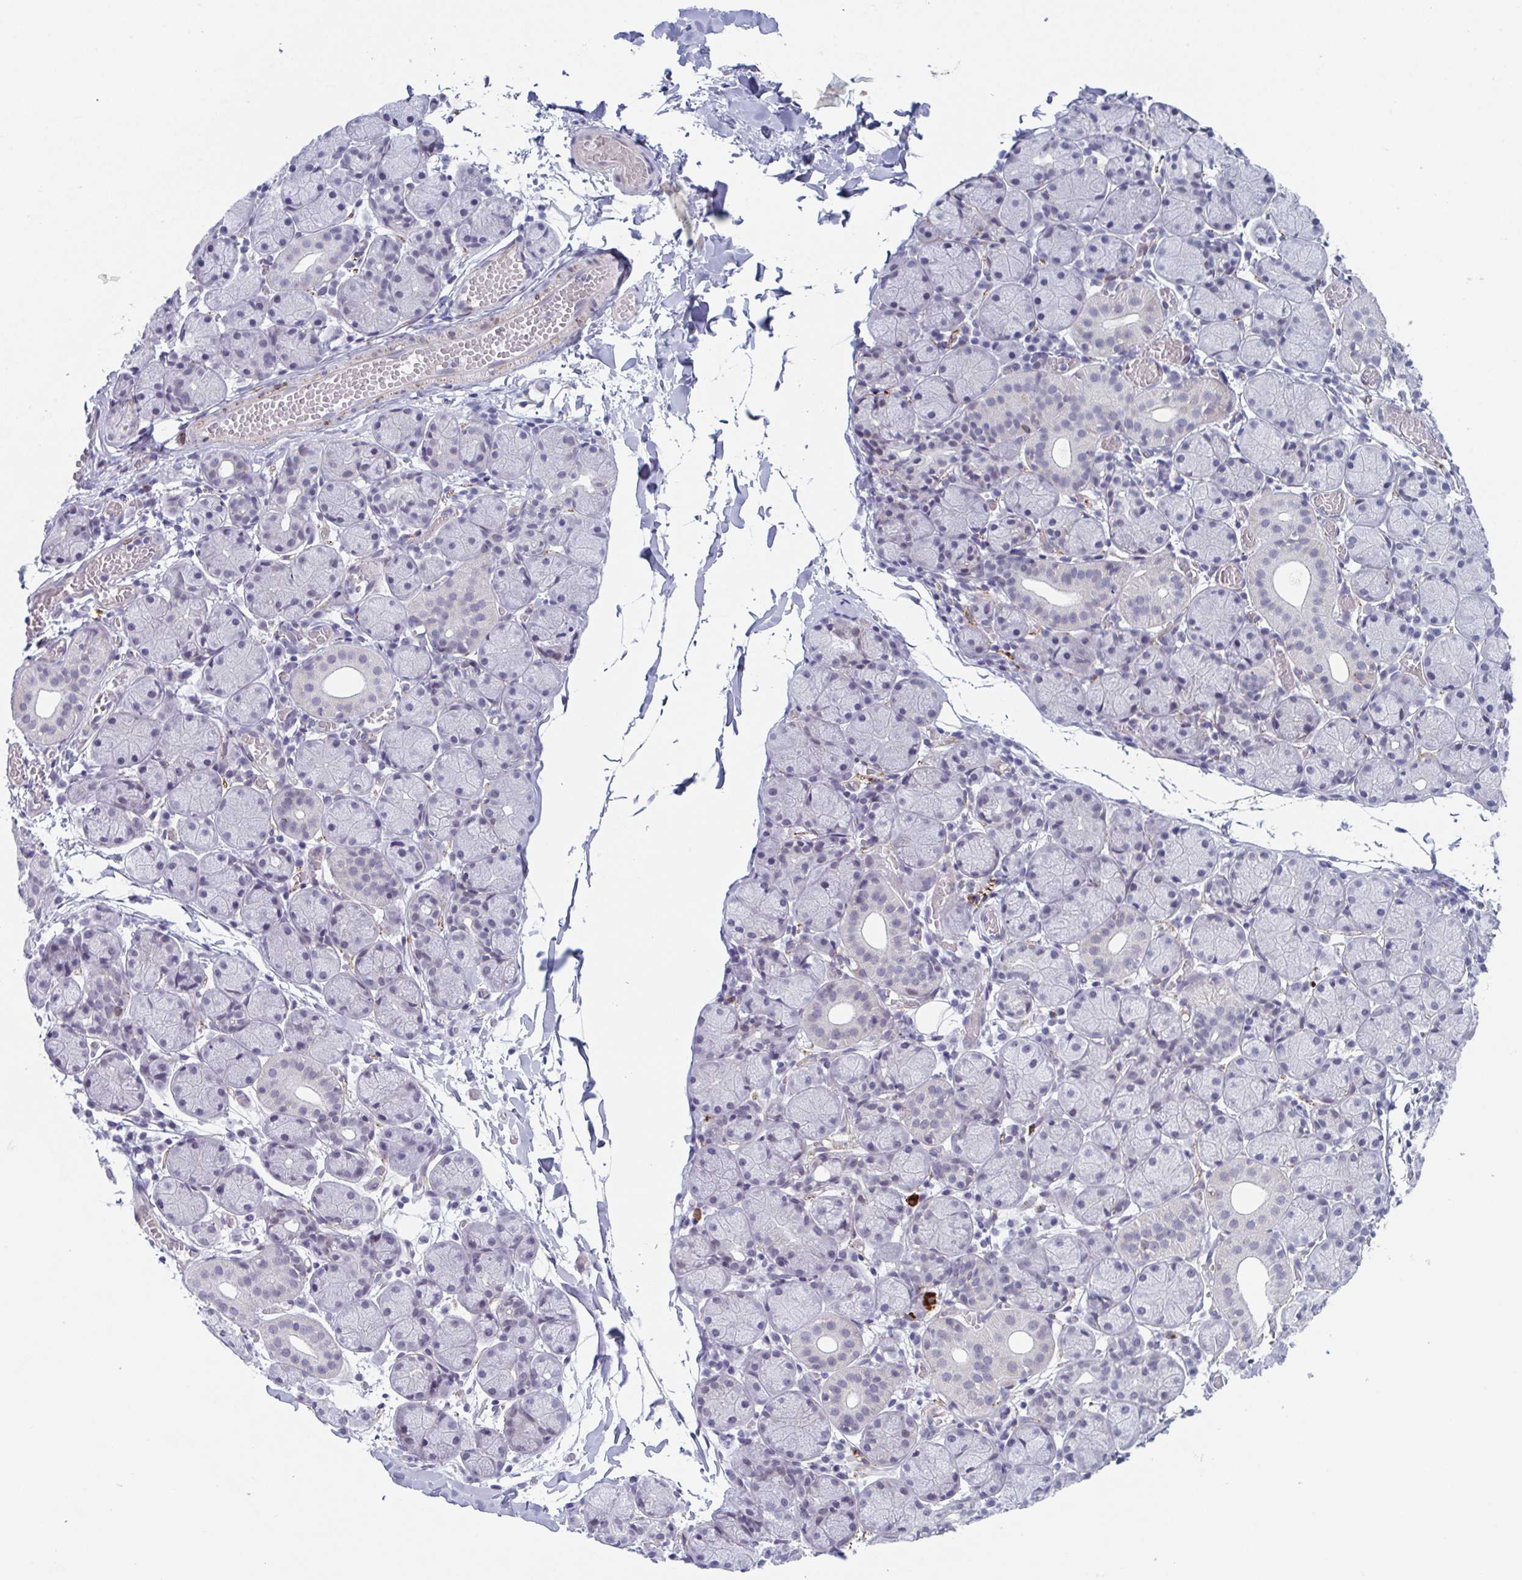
{"staining": {"intensity": "weak", "quantity": "<25%", "location": "nuclear"}, "tissue": "salivary gland", "cell_type": "Glandular cells", "image_type": "normal", "snomed": [{"axis": "morphology", "description": "Normal tissue, NOS"}, {"axis": "topography", "description": "Salivary gland"}], "caption": "High magnification brightfield microscopy of benign salivary gland stained with DAB (3,3'-diaminobenzidine) (brown) and counterstained with hematoxylin (blue): glandular cells show no significant expression.", "gene": "ZFP64", "patient": {"sex": "female", "age": 24}}